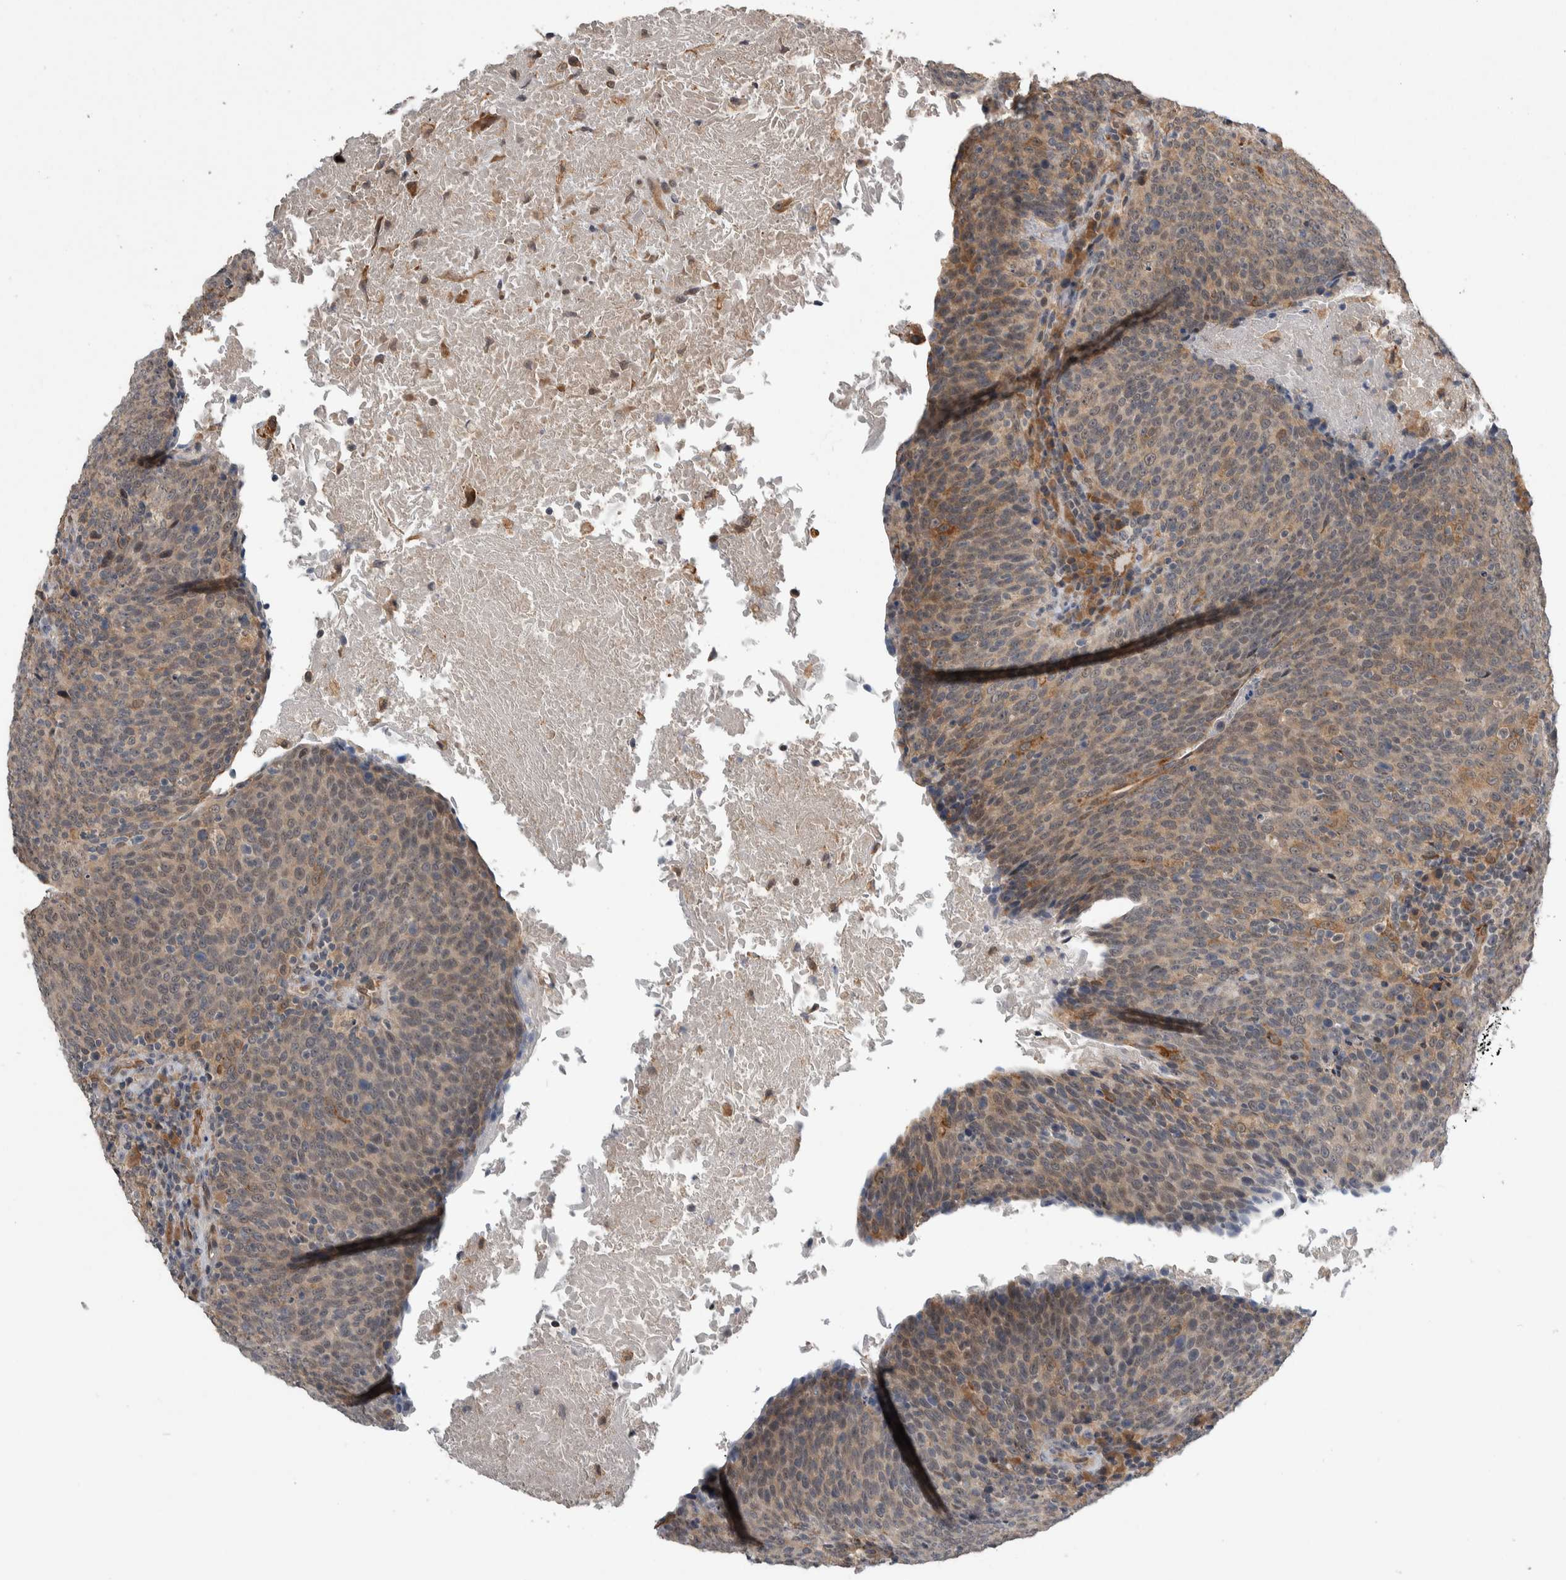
{"staining": {"intensity": "weak", "quantity": "<25%", "location": "cytoplasmic/membranous"}, "tissue": "head and neck cancer", "cell_type": "Tumor cells", "image_type": "cancer", "snomed": [{"axis": "morphology", "description": "Squamous cell carcinoma, NOS"}, {"axis": "morphology", "description": "Squamous cell carcinoma, metastatic, NOS"}, {"axis": "topography", "description": "Lymph node"}, {"axis": "topography", "description": "Head-Neck"}], "caption": "The histopathology image demonstrates no staining of tumor cells in head and neck cancer.", "gene": "PRDM4", "patient": {"sex": "male", "age": 62}}